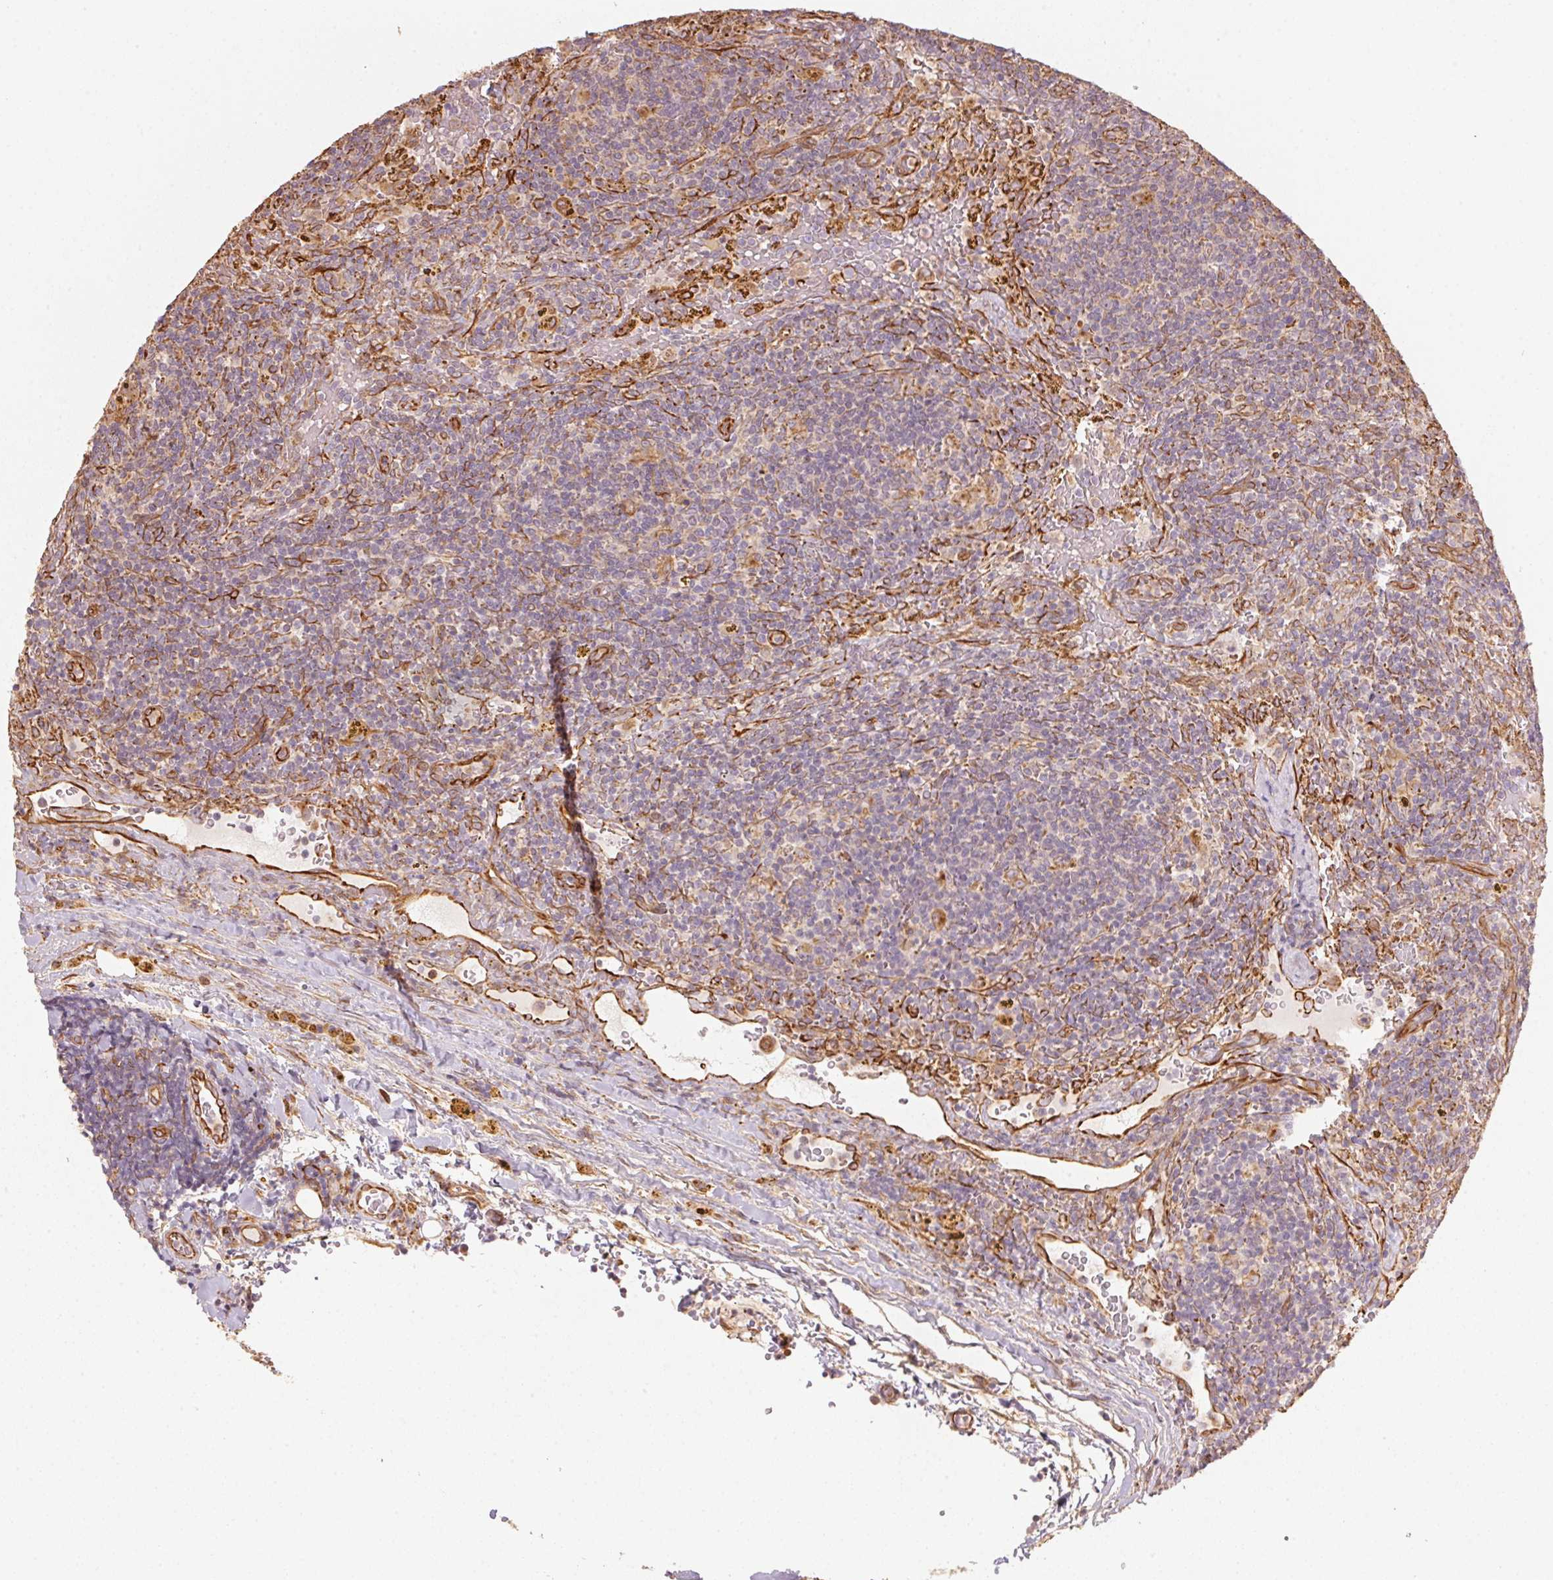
{"staining": {"intensity": "negative", "quantity": "none", "location": "none"}, "tissue": "lymphoma", "cell_type": "Tumor cells", "image_type": "cancer", "snomed": [{"axis": "morphology", "description": "Malignant lymphoma, non-Hodgkin's type, Low grade"}, {"axis": "topography", "description": "Spleen"}], "caption": "DAB immunohistochemical staining of low-grade malignant lymphoma, non-Hodgkin's type shows no significant positivity in tumor cells.", "gene": "FOXR2", "patient": {"sex": "female", "age": 70}}